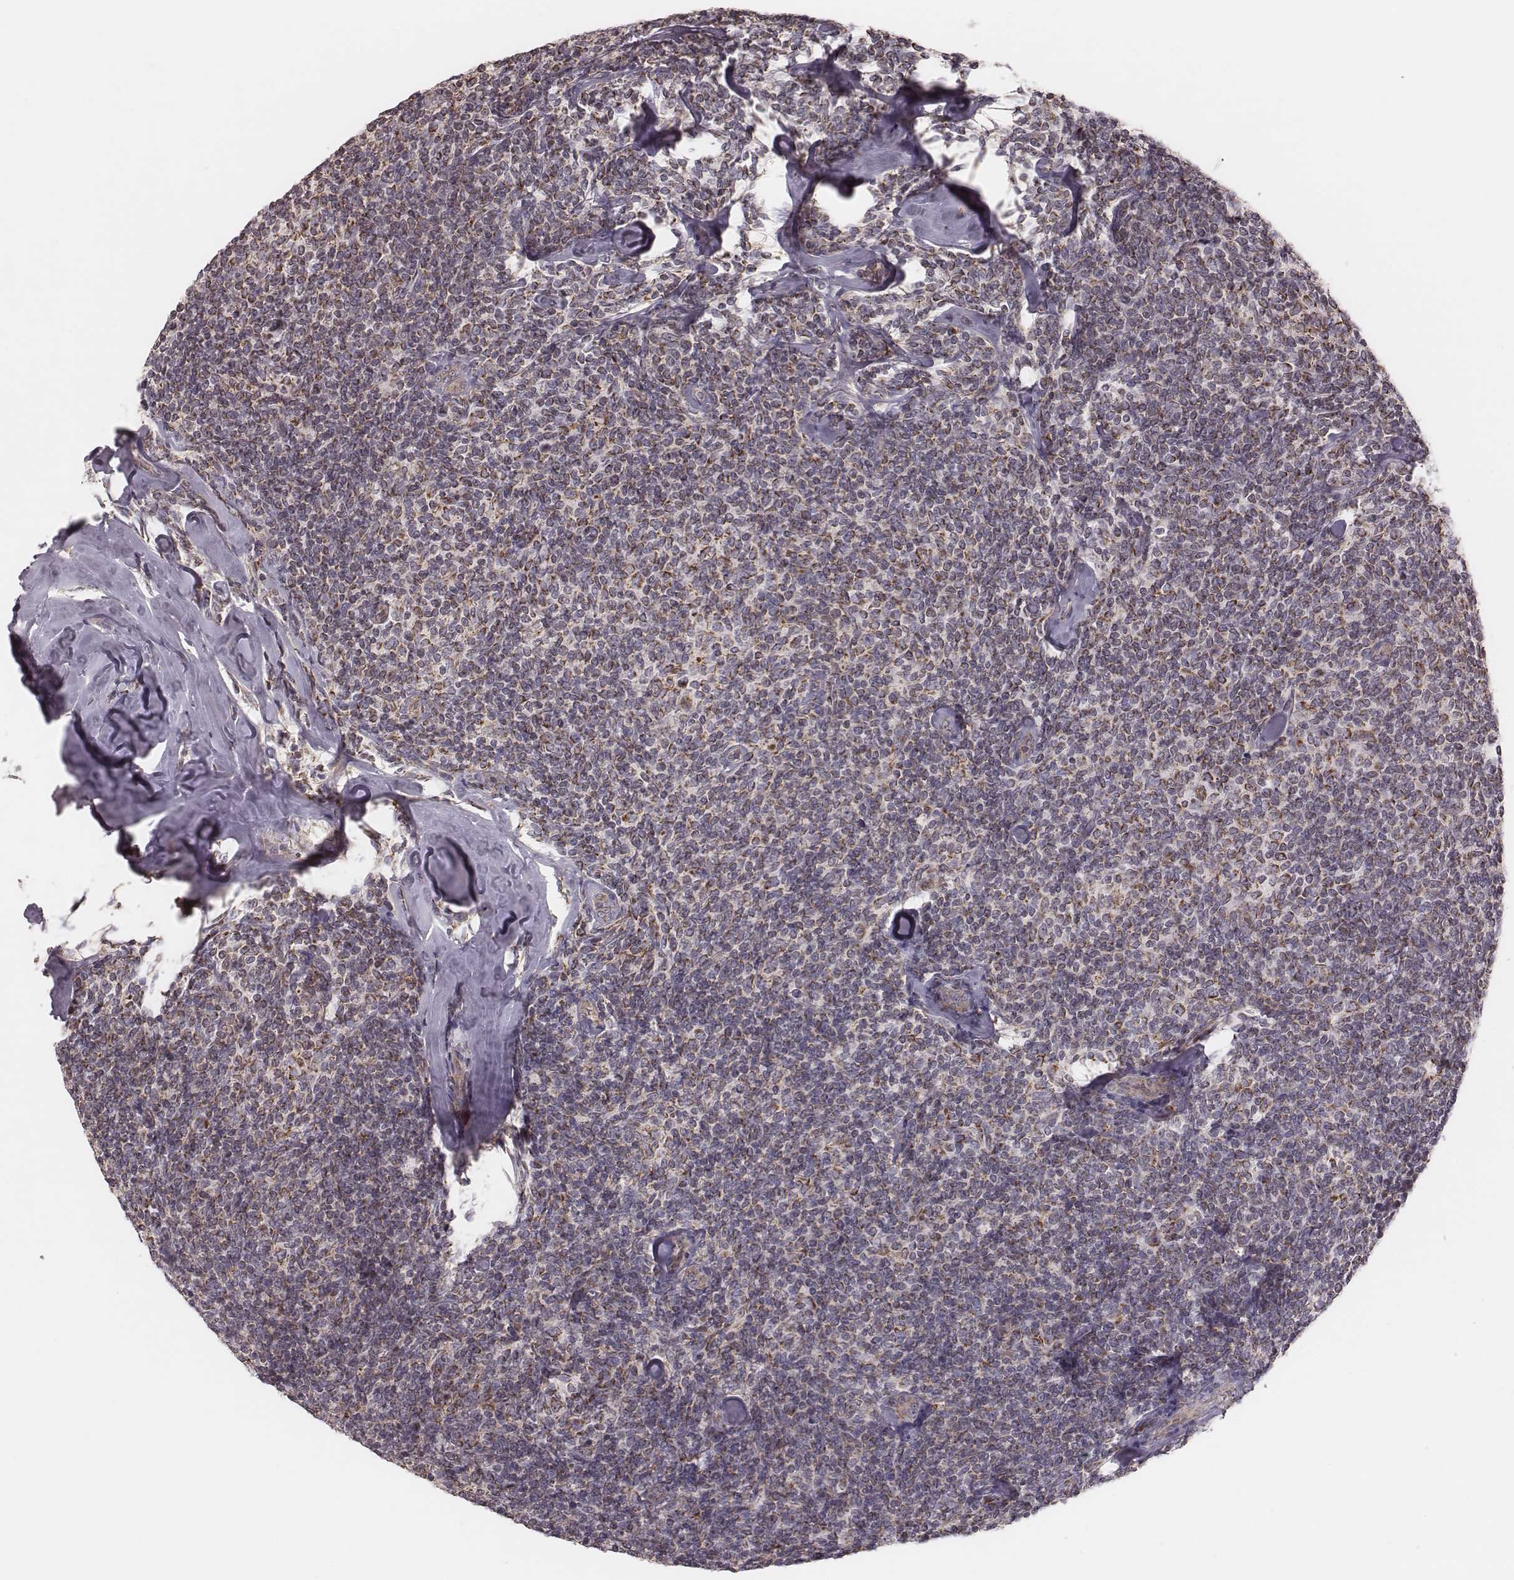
{"staining": {"intensity": "moderate", "quantity": "<25%", "location": "cytoplasmic/membranous"}, "tissue": "lymphoma", "cell_type": "Tumor cells", "image_type": "cancer", "snomed": [{"axis": "morphology", "description": "Malignant lymphoma, non-Hodgkin's type, Low grade"}, {"axis": "topography", "description": "Lymph node"}], "caption": "Protein analysis of malignant lymphoma, non-Hodgkin's type (low-grade) tissue reveals moderate cytoplasmic/membranous expression in approximately <25% of tumor cells.", "gene": "MRPS27", "patient": {"sex": "female", "age": 56}}